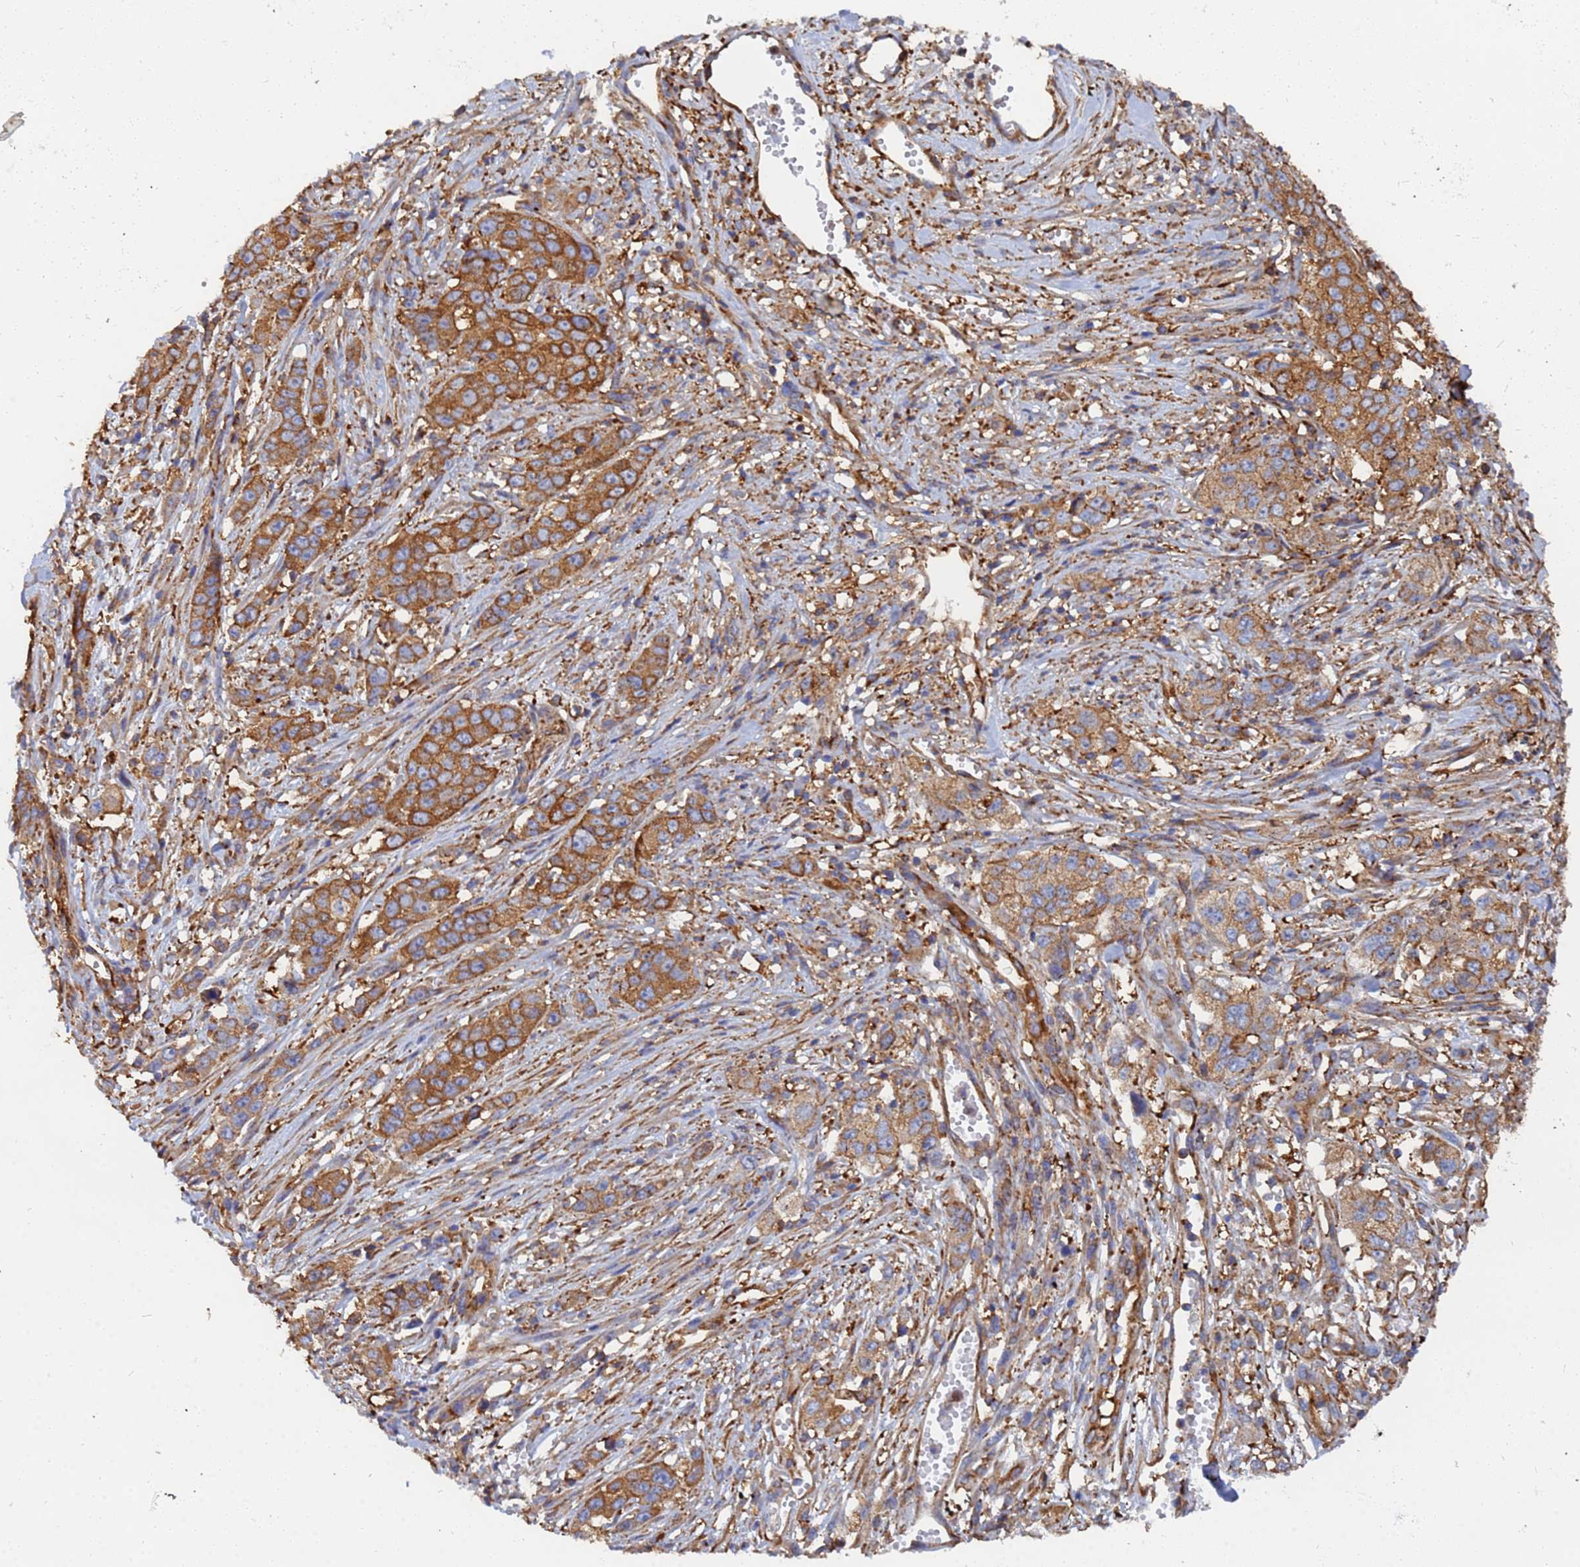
{"staining": {"intensity": "moderate", "quantity": ">75%", "location": "cytoplasmic/membranous"}, "tissue": "stomach cancer", "cell_type": "Tumor cells", "image_type": "cancer", "snomed": [{"axis": "morphology", "description": "Adenocarcinoma, NOS"}, {"axis": "topography", "description": "Stomach, upper"}], "caption": "Stomach cancer stained with a protein marker displays moderate staining in tumor cells.", "gene": "GPR42", "patient": {"sex": "male", "age": 62}}